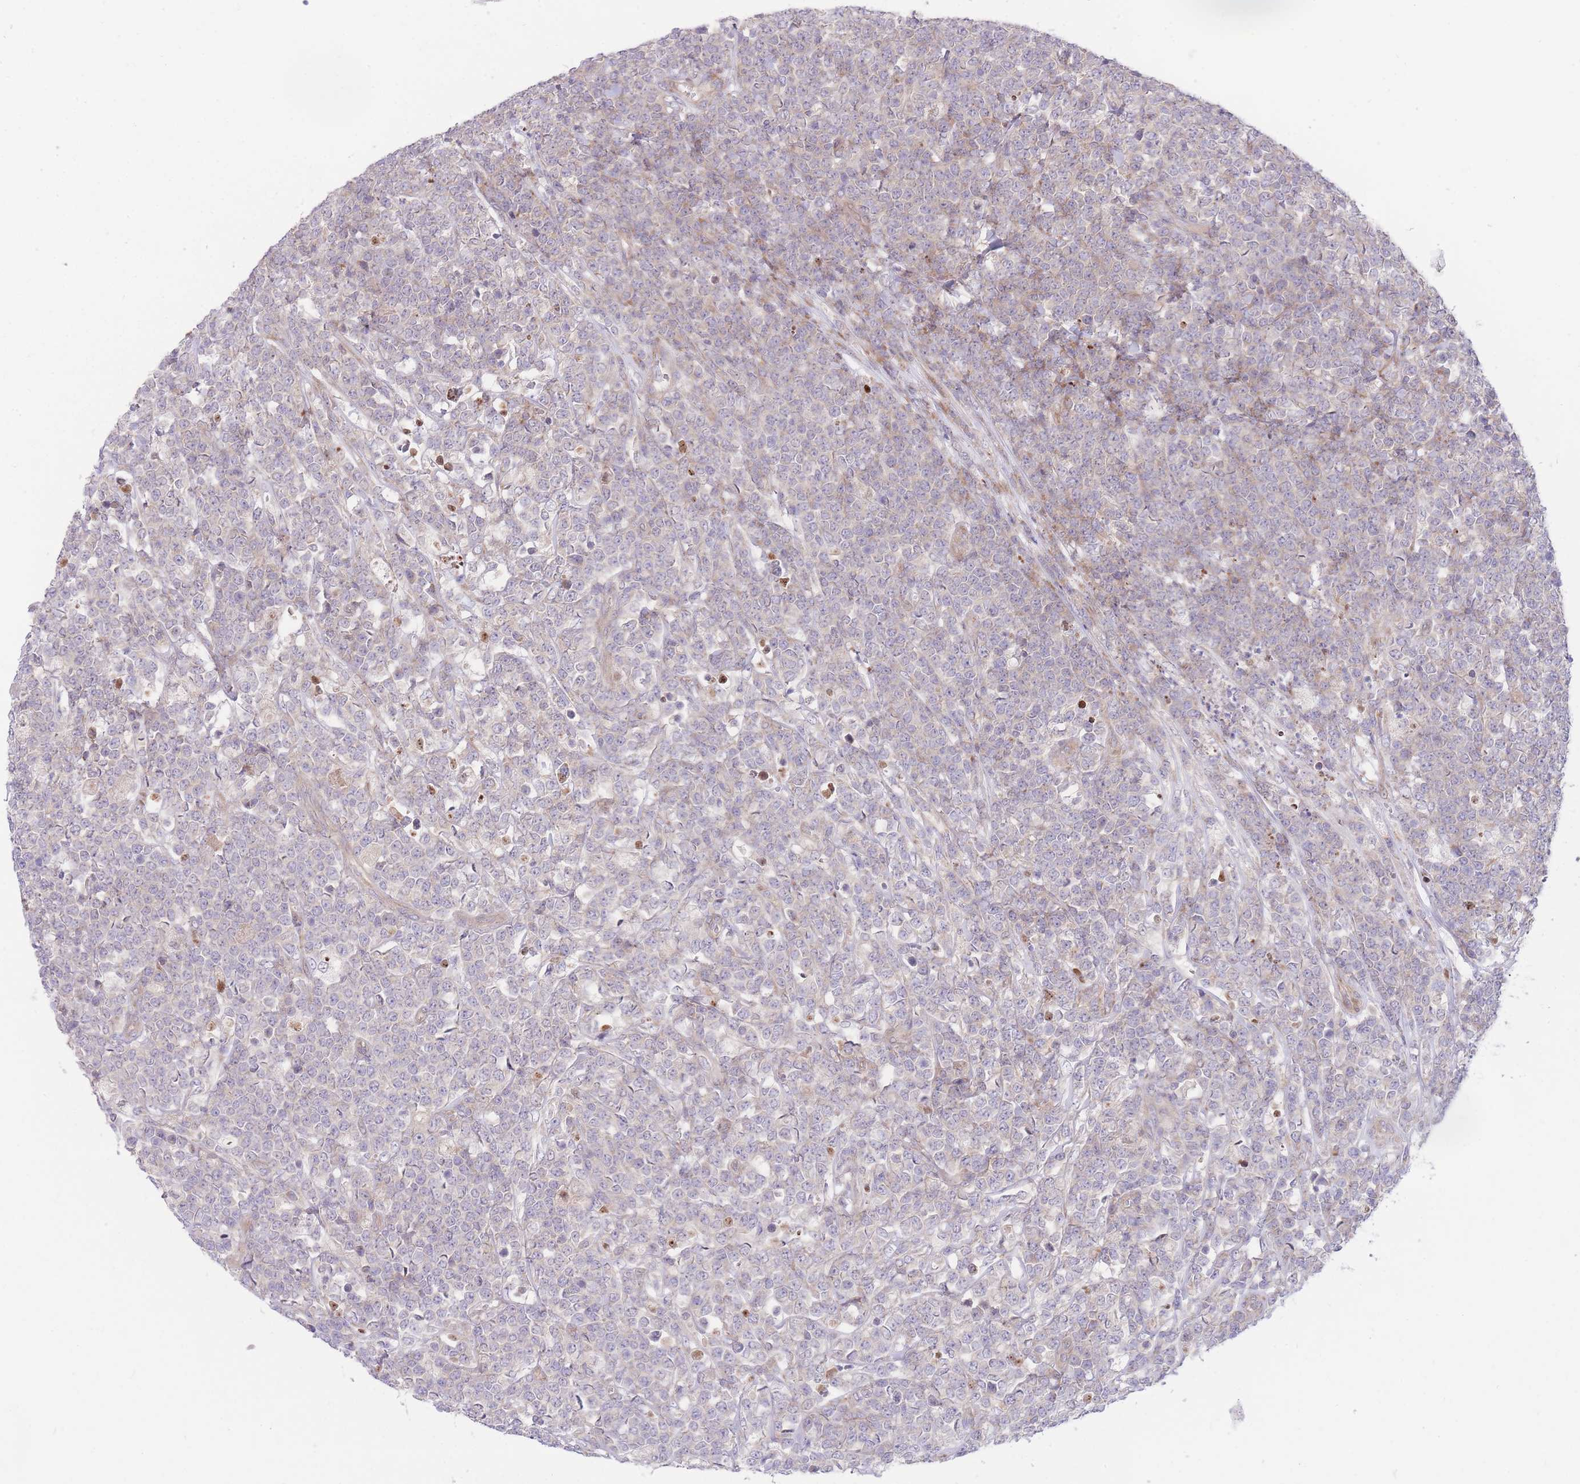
{"staining": {"intensity": "negative", "quantity": "none", "location": "none"}, "tissue": "lymphoma", "cell_type": "Tumor cells", "image_type": "cancer", "snomed": [{"axis": "morphology", "description": "Malignant lymphoma, non-Hodgkin's type, High grade"}, {"axis": "topography", "description": "Small intestine"}], "caption": "An IHC photomicrograph of high-grade malignant lymphoma, non-Hodgkin's type is shown. There is no staining in tumor cells of high-grade malignant lymphoma, non-Hodgkin's type.", "gene": "BOLA2B", "patient": {"sex": "male", "age": 8}}